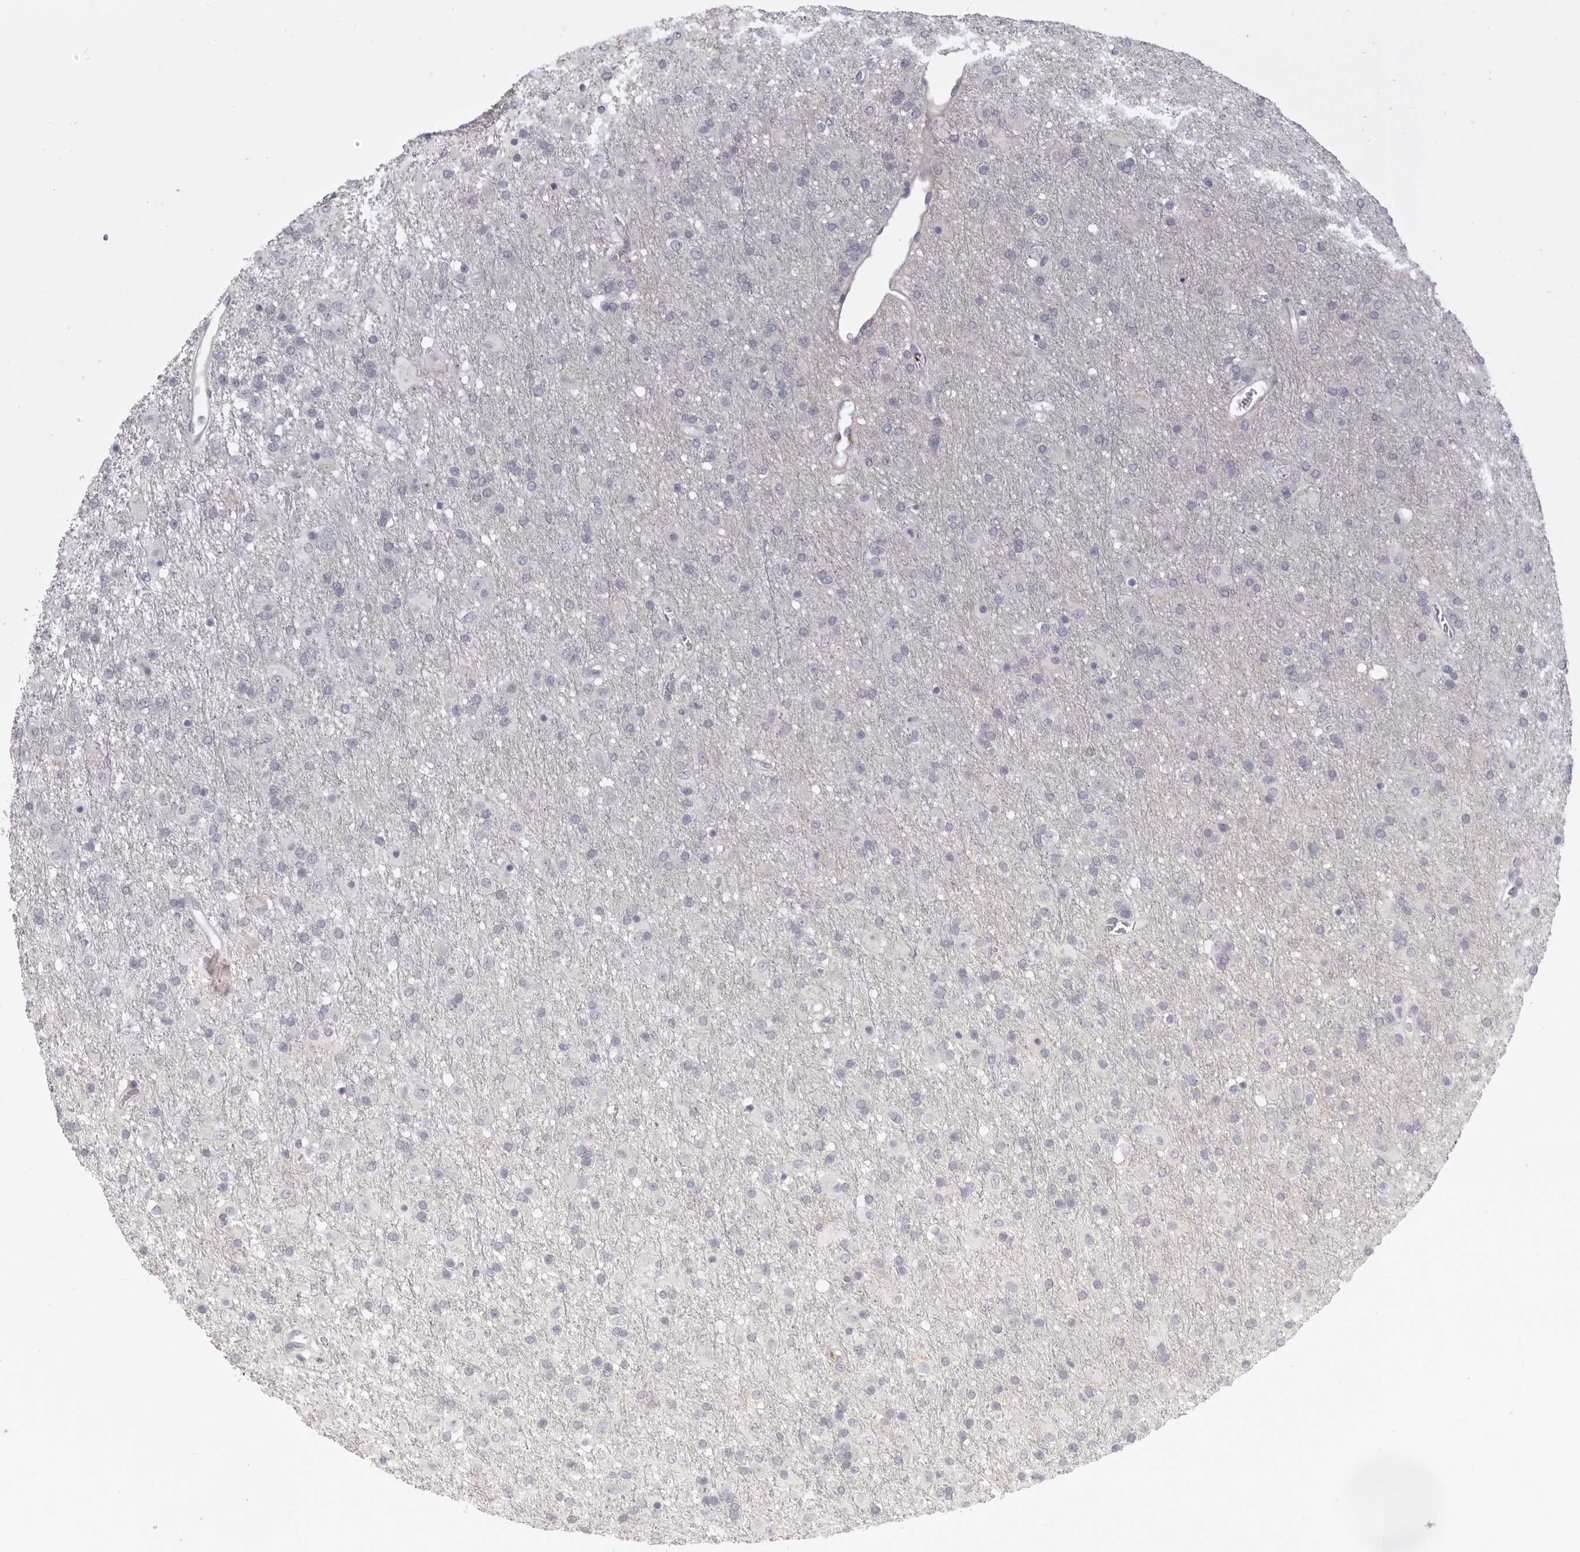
{"staining": {"intensity": "negative", "quantity": "none", "location": "none"}, "tissue": "glioma", "cell_type": "Tumor cells", "image_type": "cancer", "snomed": [{"axis": "morphology", "description": "Glioma, malignant, Low grade"}, {"axis": "topography", "description": "Brain"}], "caption": "DAB immunohistochemical staining of malignant glioma (low-grade) reveals no significant staining in tumor cells.", "gene": "AHDC1", "patient": {"sex": "male", "age": 65}}